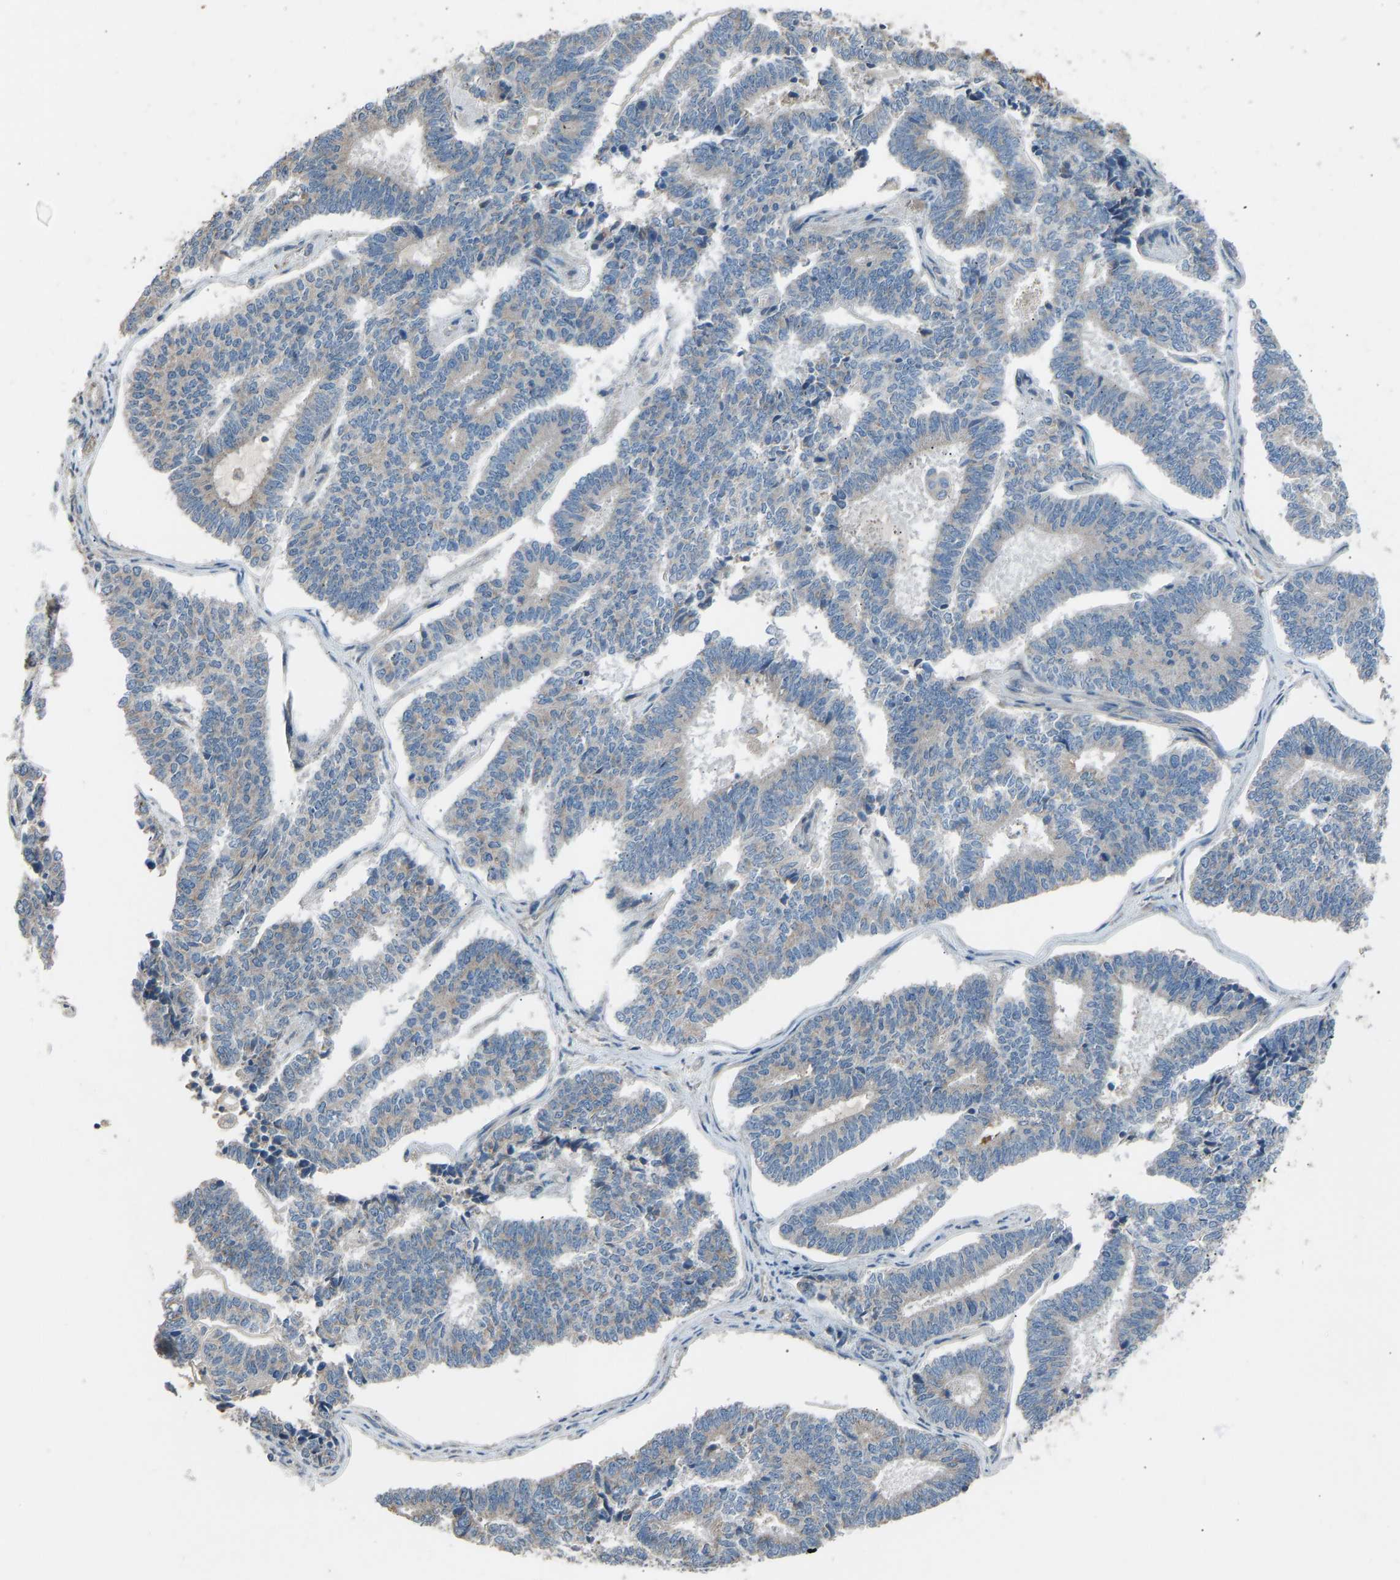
{"staining": {"intensity": "negative", "quantity": "none", "location": "none"}, "tissue": "endometrial cancer", "cell_type": "Tumor cells", "image_type": "cancer", "snomed": [{"axis": "morphology", "description": "Adenocarcinoma, NOS"}, {"axis": "topography", "description": "Endometrium"}], "caption": "High magnification brightfield microscopy of endometrial adenocarcinoma stained with DAB (3,3'-diaminobenzidine) (brown) and counterstained with hematoxylin (blue): tumor cells show no significant expression.", "gene": "TGFBR3", "patient": {"sex": "female", "age": 70}}